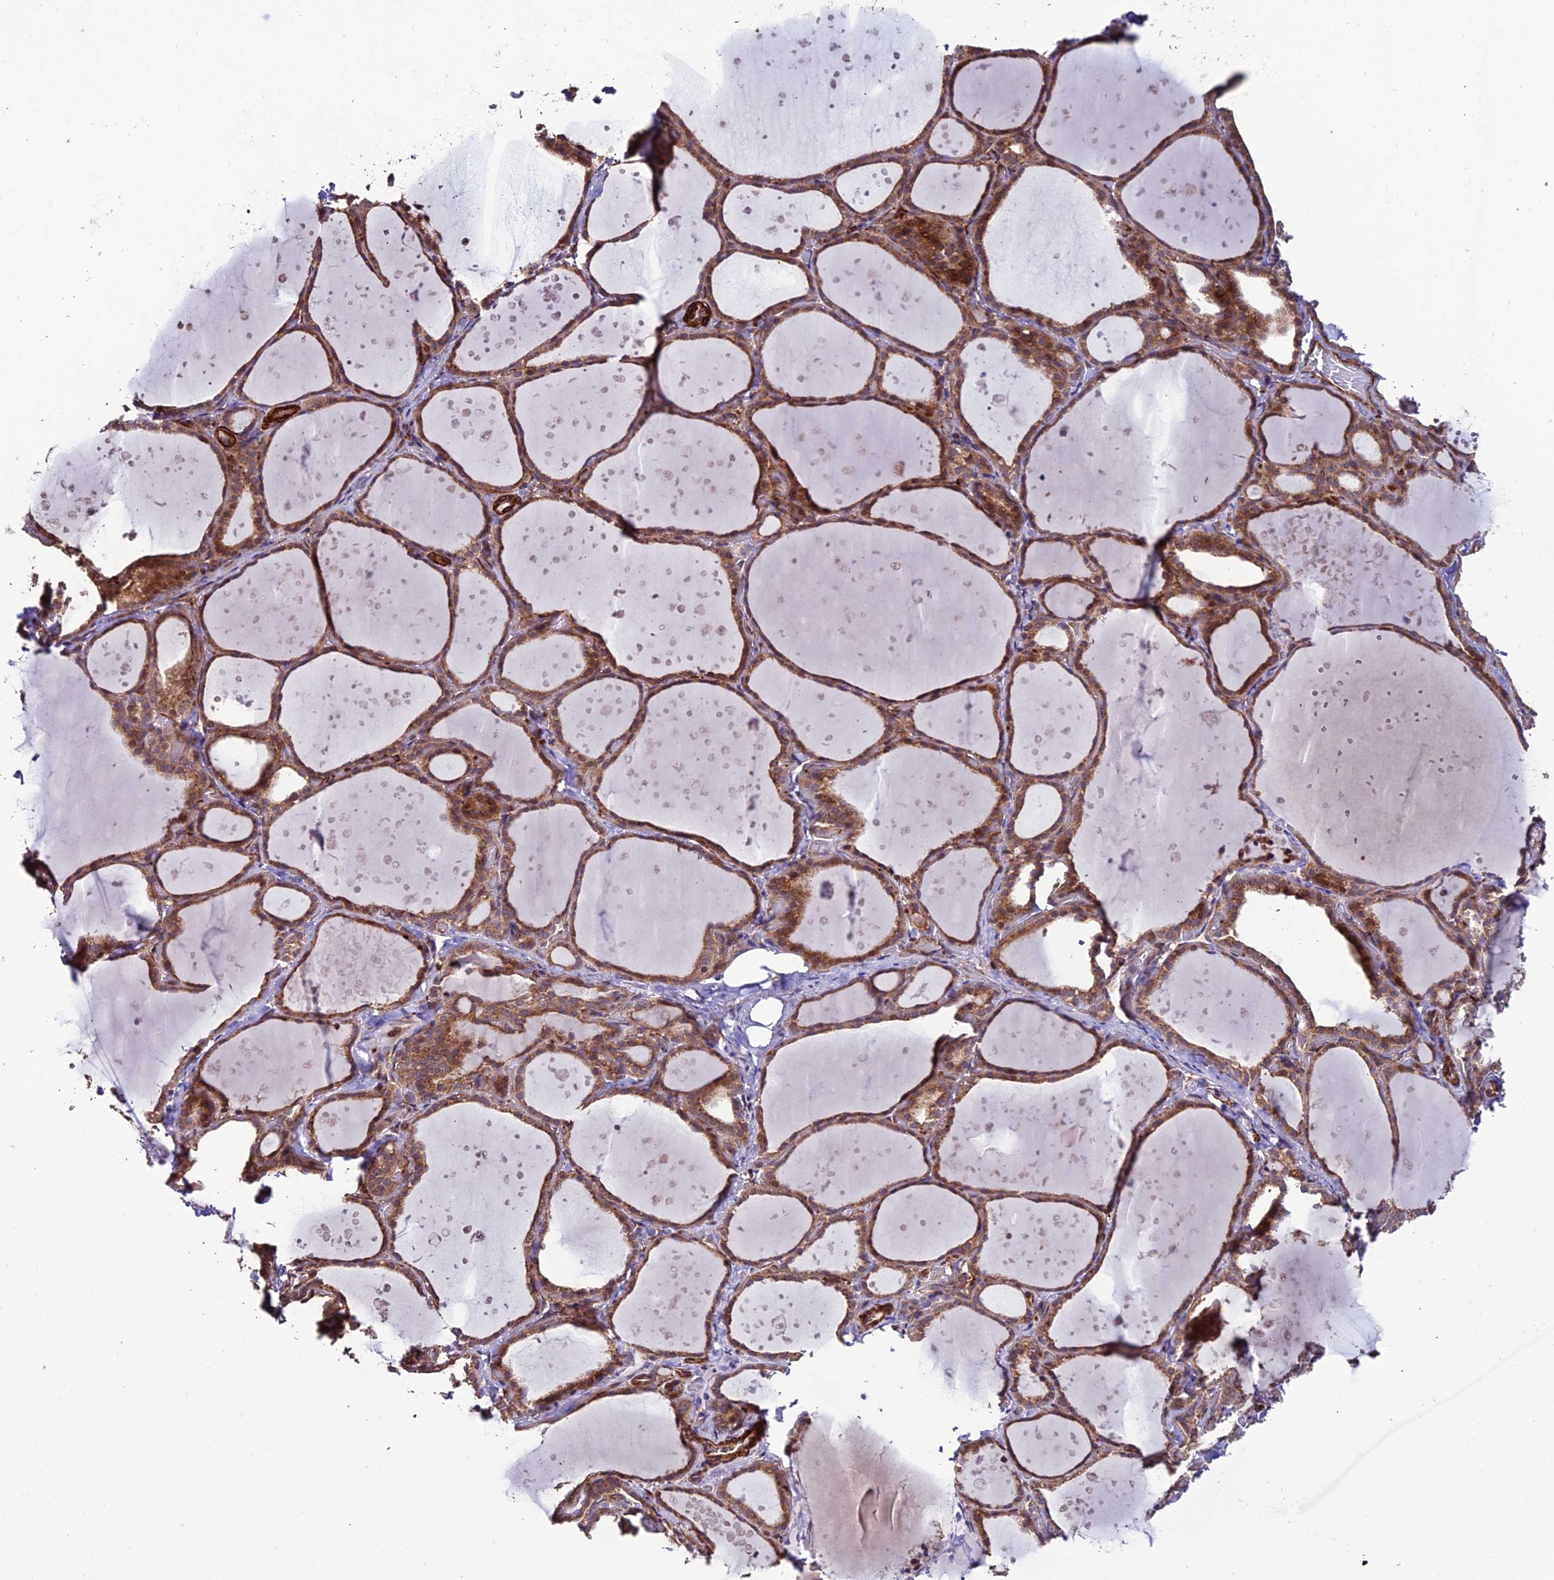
{"staining": {"intensity": "moderate", "quantity": ">75%", "location": "cytoplasmic/membranous"}, "tissue": "thyroid gland", "cell_type": "Glandular cells", "image_type": "normal", "snomed": [{"axis": "morphology", "description": "Normal tissue, NOS"}, {"axis": "topography", "description": "Thyroid gland"}], "caption": "Protein analysis of unremarkable thyroid gland exhibits moderate cytoplasmic/membranous positivity in about >75% of glandular cells. (brown staining indicates protein expression, while blue staining denotes nuclei).", "gene": "TNIP3", "patient": {"sex": "female", "age": 44}}